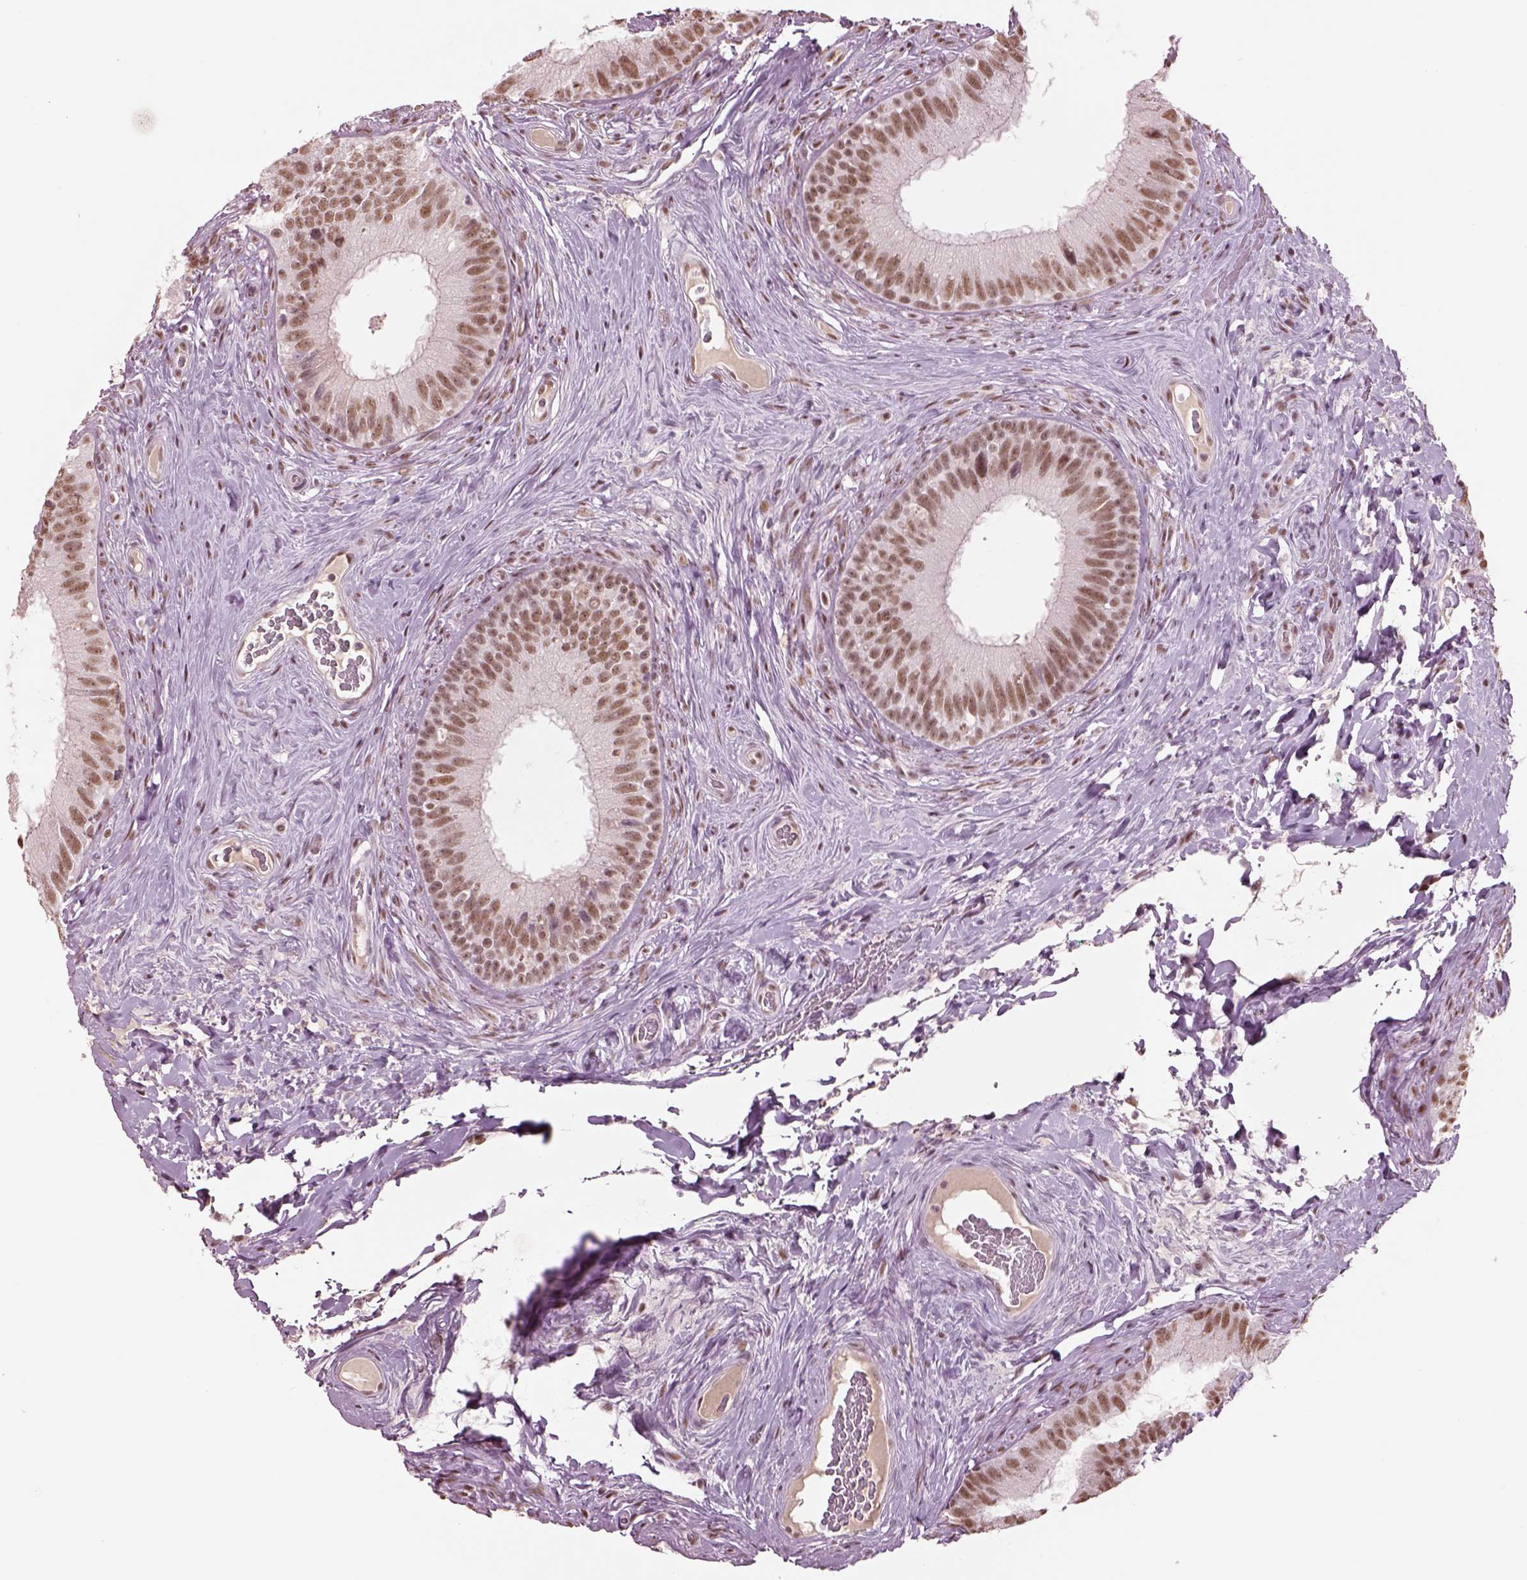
{"staining": {"intensity": "moderate", "quantity": "25%-75%", "location": "nuclear"}, "tissue": "epididymis", "cell_type": "Glandular cells", "image_type": "normal", "snomed": [{"axis": "morphology", "description": "Normal tissue, NOS"}, {"axis": "topography", "description": "Epididymis"}], "caption": "The immunohistochemical stain labels moderate nuclear staining in glandular cells of normal epididymis. (brown staining indicates protein expression, while blue staining denotes nuclei).", "gene": "SEPHS1", "patient": {"sex": "male", "age": 59}}